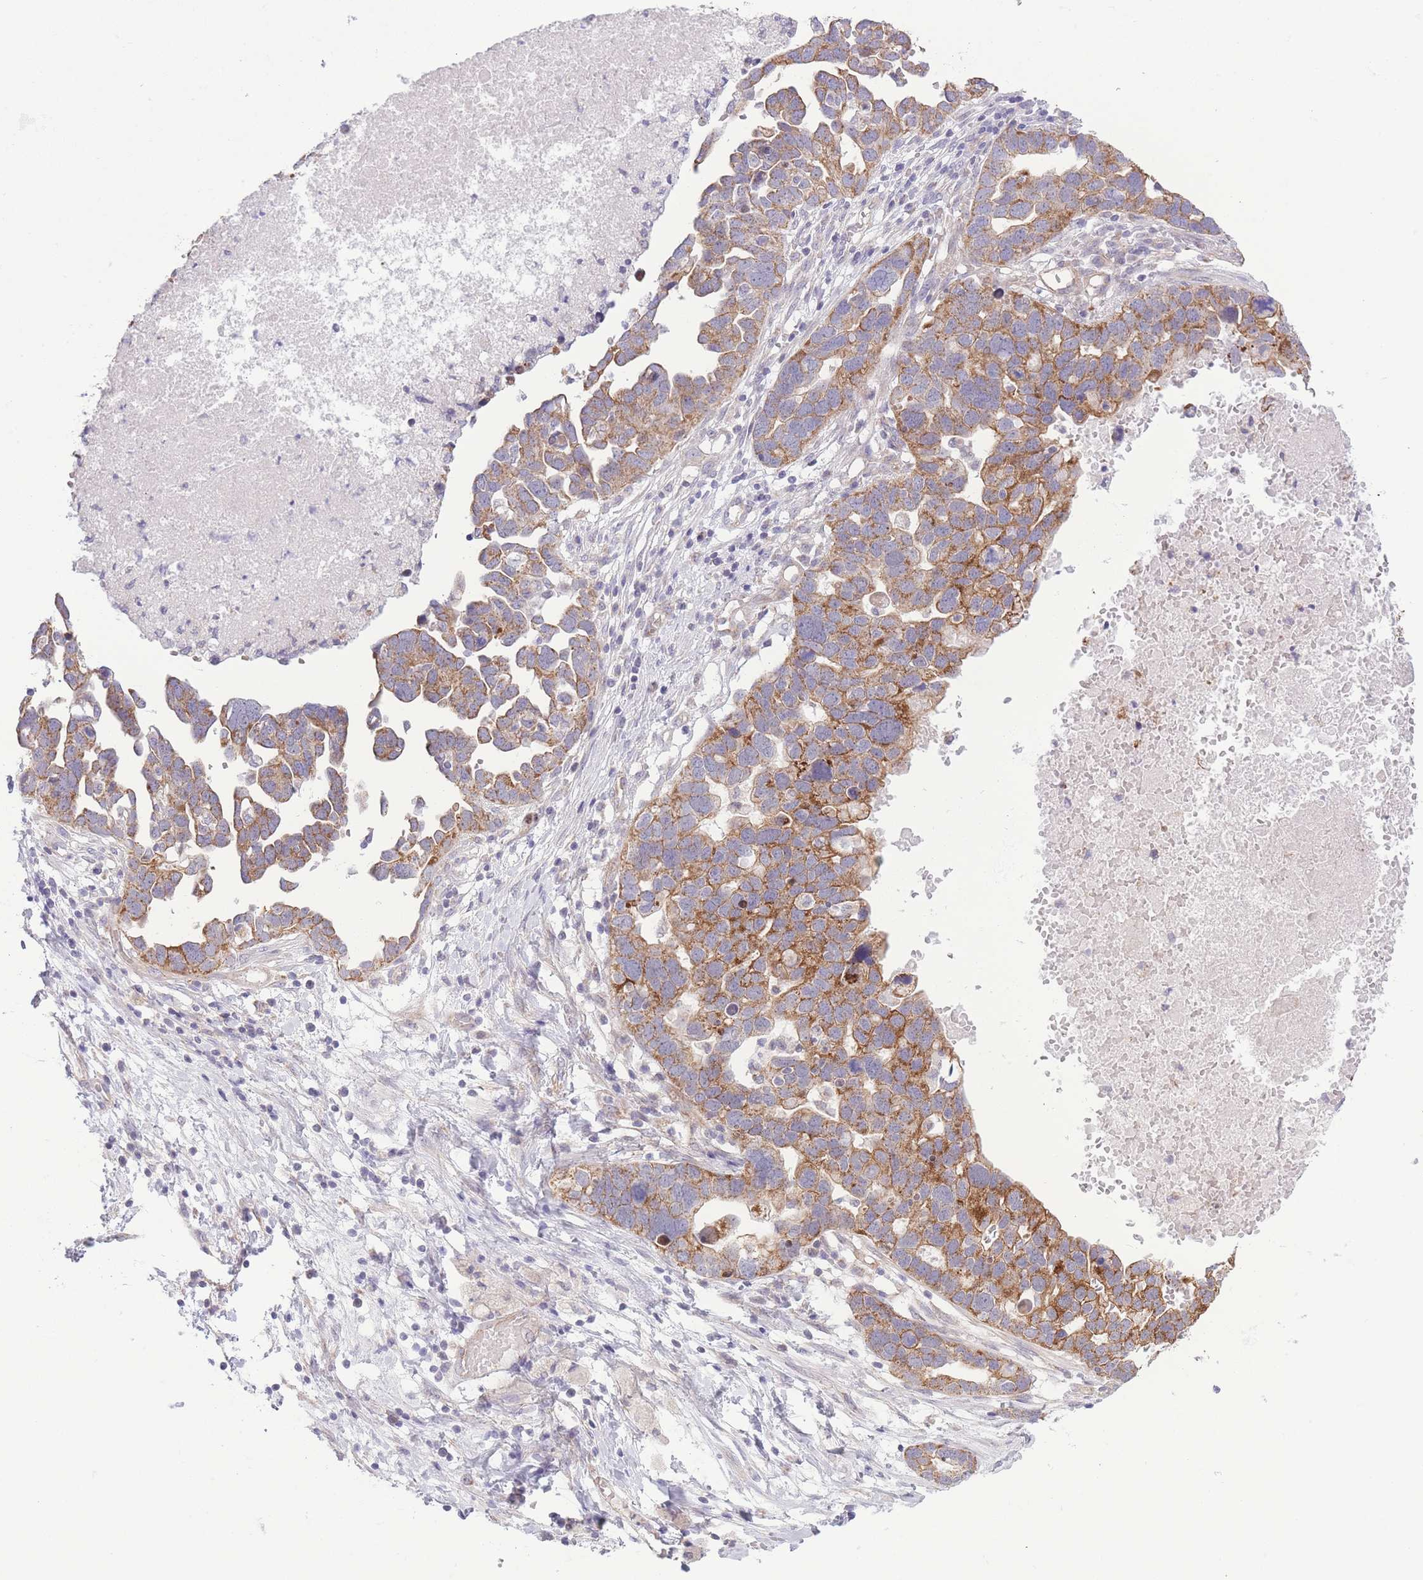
{"staining": {"intensity": "moderate", "quantity": ">75%", "location": "cytoplasmic/membranous"}, "tissue": "ovarian cancer", "cell_type": "Tumor cells", "image_type": "cancer", "snomed": [{"axis": "morphology", "description": "Cystadenocarcinoma, serous, NOS"}, {"axis": "topography", "description": "Ovary"}], "caption": "A brown stain labels moderate cytoplasmic/membranous expression of a protein in human ovarian cancer (serous cystadenocarcinoma) tumor cells.", "gene": "MRPS31", "patient": {"sex": "female", "age": 54}}